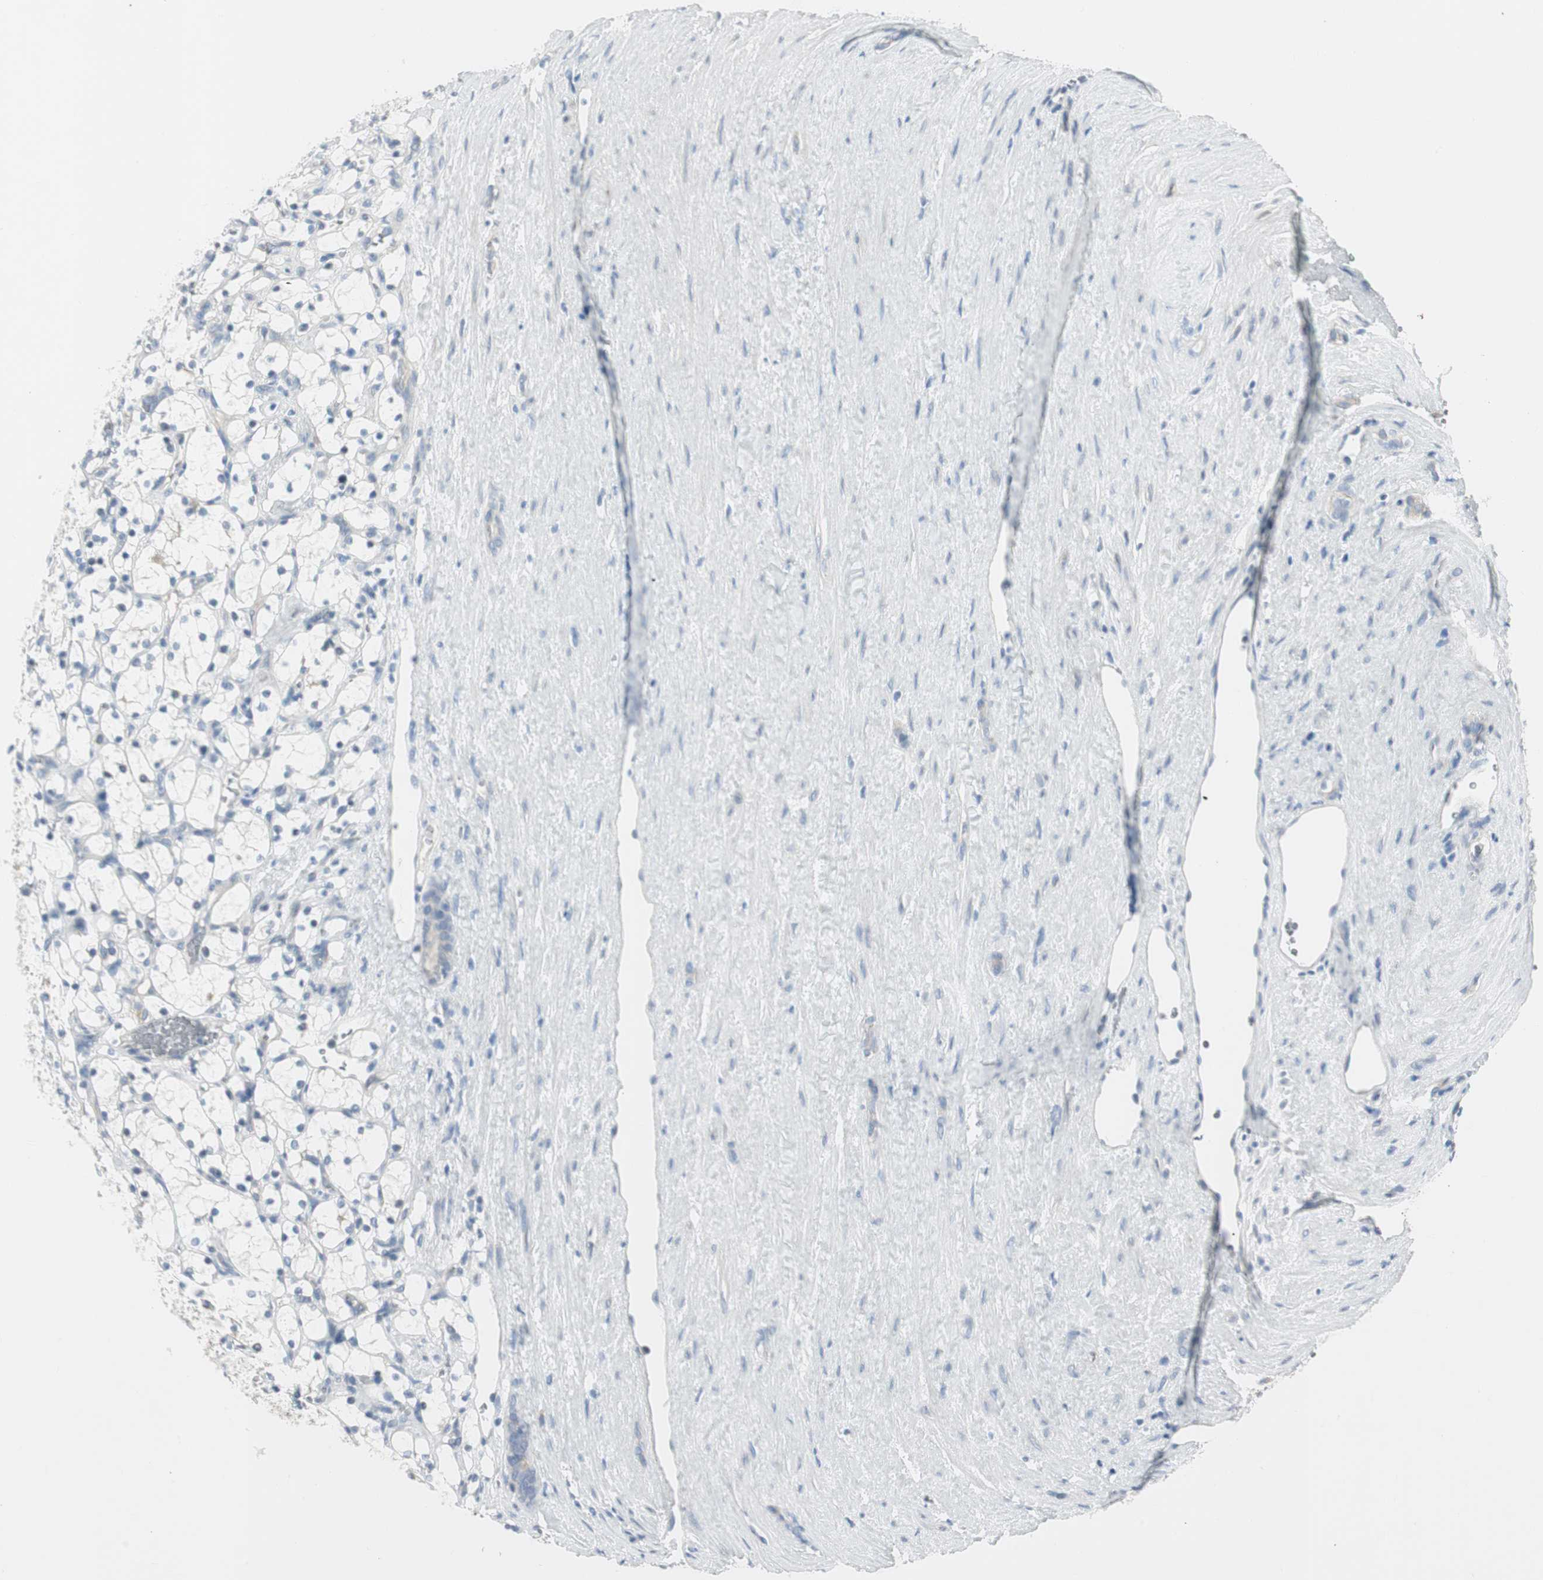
{"staining": {"intensity": "negative", "quantity": "none", "location": "none"}, "tissue": "renal cancer", "cell_type": "Tumor cells", "image_type": "cancer", "snomed": [{"axis": "morphology", "description": "Adenocarcinoma, NOS"}, {"axis": "topography", "description": "Kidney"}], "caption": "Renal cancer (adenocarcinoma) was stained to show a protein in brown. There is no significant staining in tumor cells. (Brightfield microscopy of DAB (3,3'-diaminobenzidine) IHC at high magnification).", "gene": "SPINK4", "patient": {"sex": "female", "age": 69}}